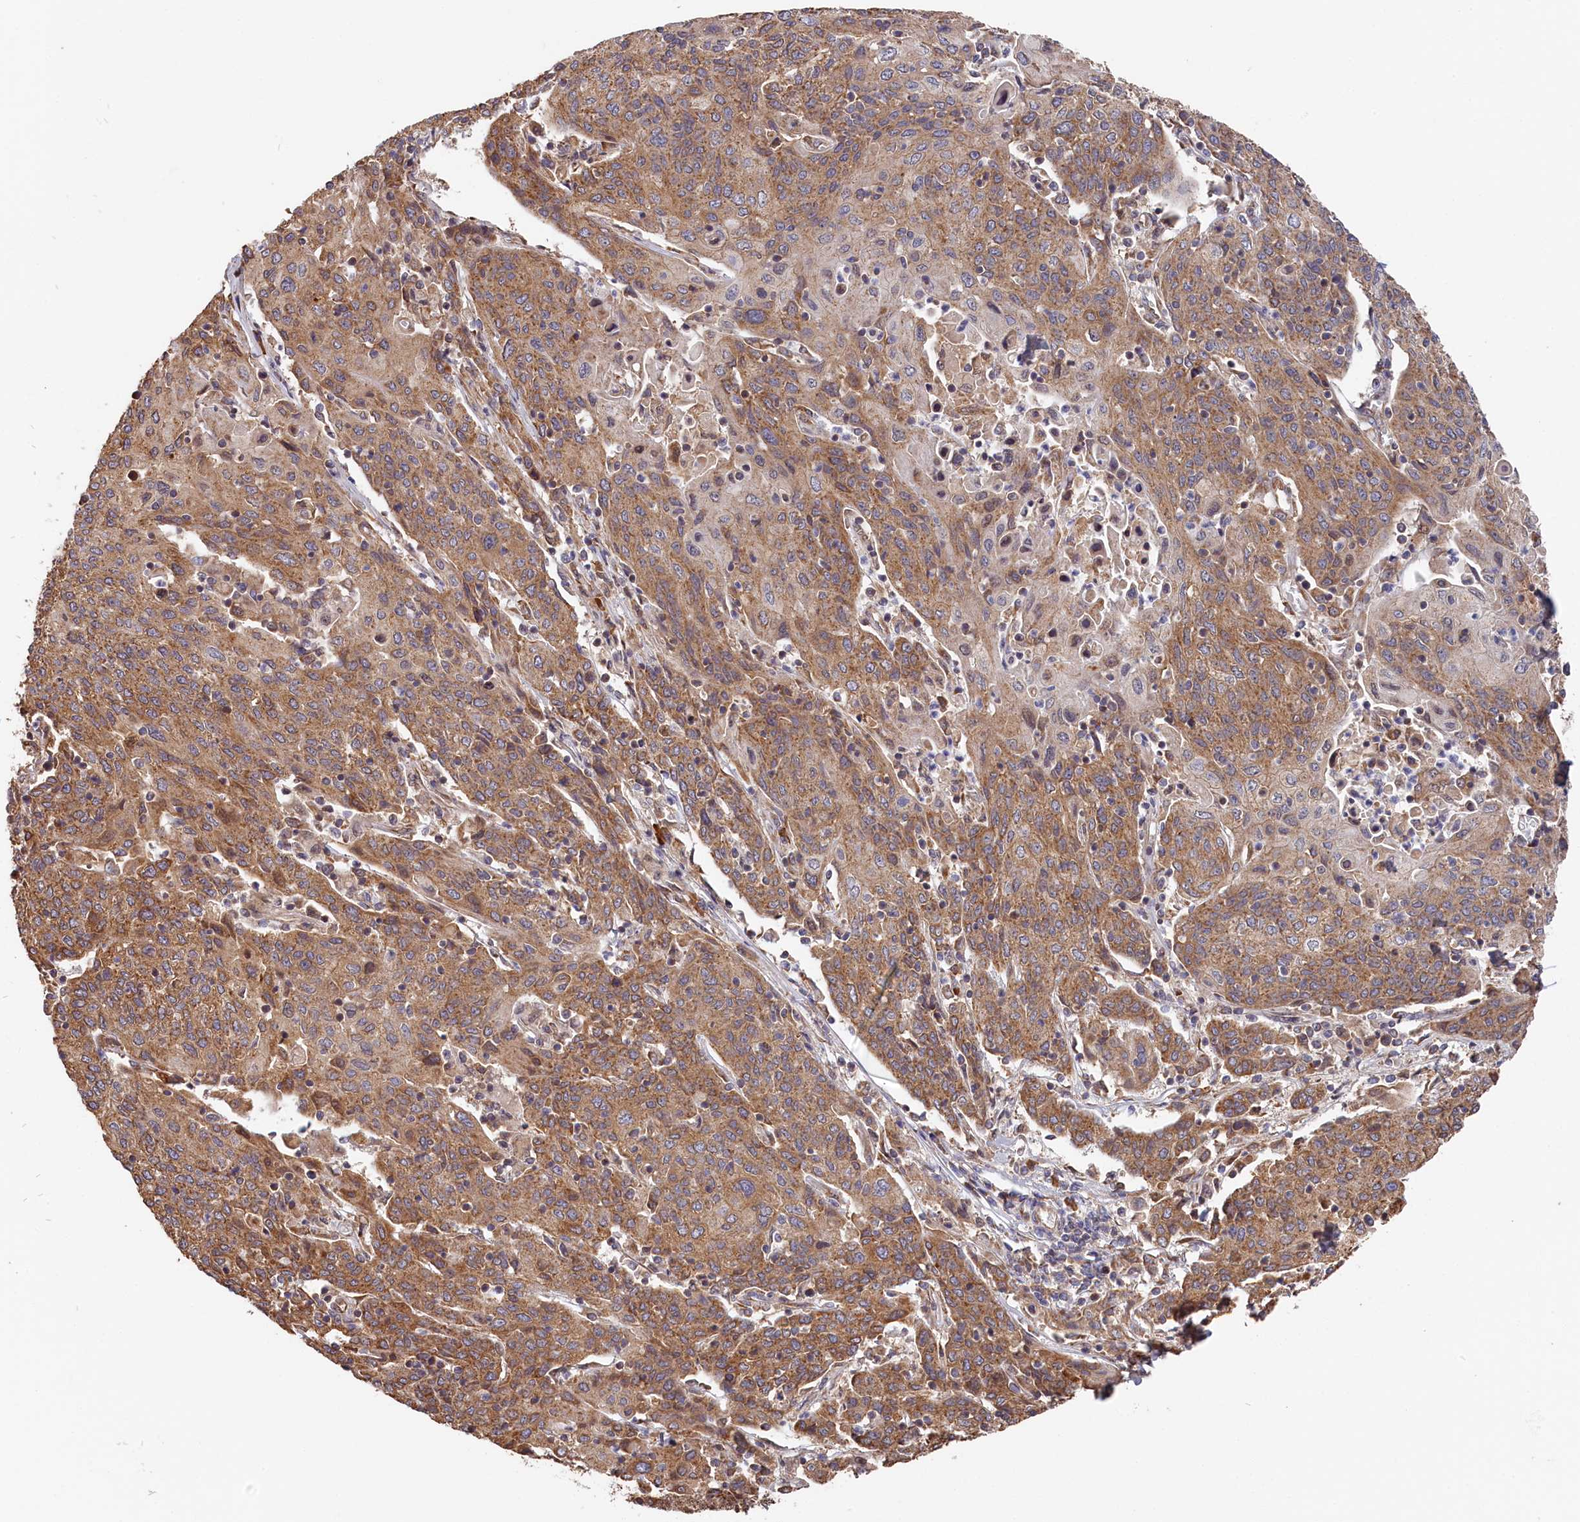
{"staining": {"intensity": "moderate", "quantity": ">75%", "location": "cytoplasmic/membranous"}, "tissue": "cervical cancer", "cell_type": "Tumor cells", "image_type": "cancer", "snomed": [{"axis": "morphology", "description": "Squamous cell carcinoma, NOS"}, {"axis": "topography", "description": "Cervix"}], "caption": "DAB (3,3'-diaminobenzidine) immunohistochemical staining of cervical squamous cell carcinoma exhibits moderate cytoplasmic/membranous protein positivity in about >75% of tumor cells.", "gene": "CEP44", "patient": {"sex": "female", "age": 67}}